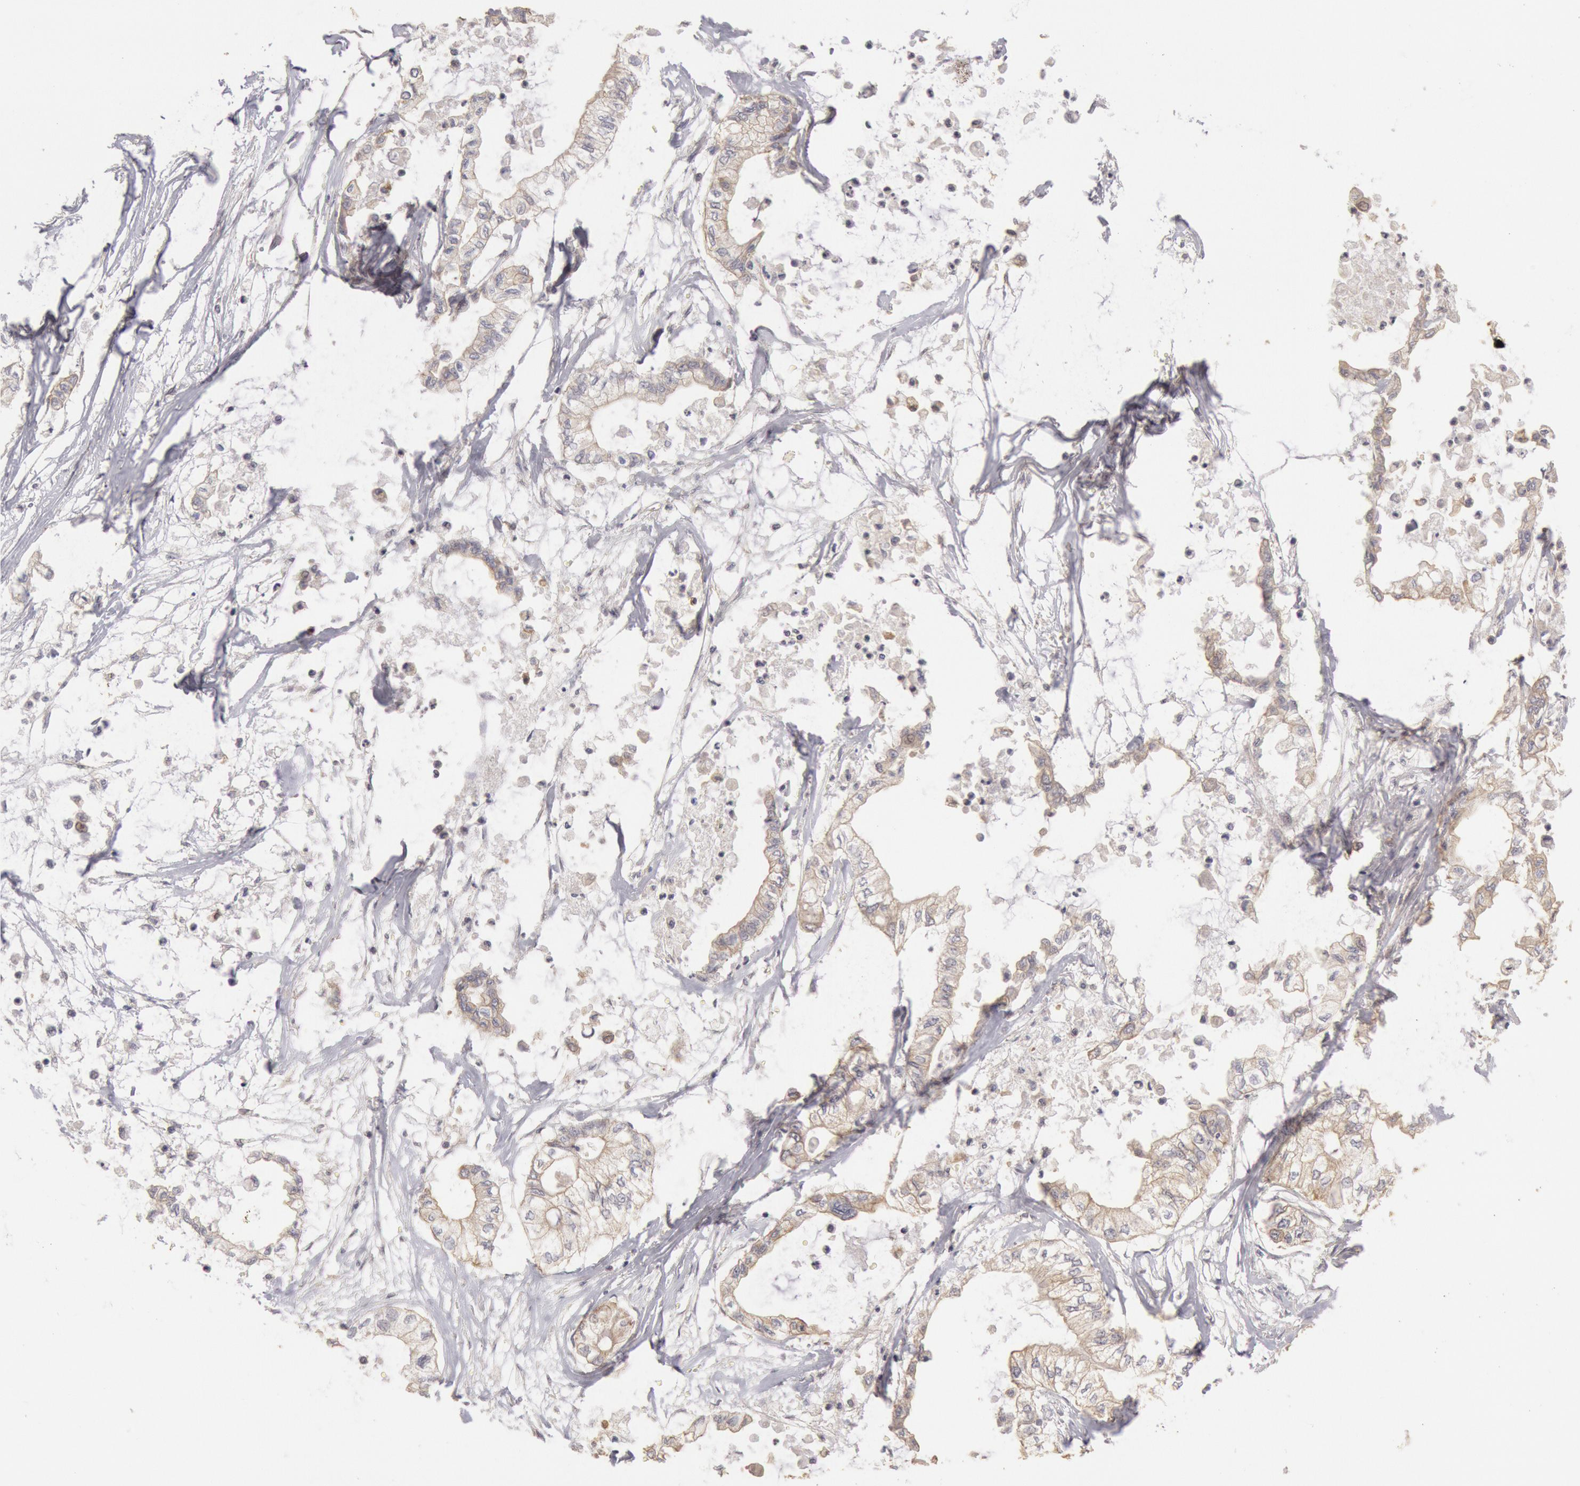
{"staining": {"intensity": "weak", "quantity": ">75%", "location": "cytoplasmic/membranous"}, "tissue": "pancreatic cancer", "cell_type": "Tumor cells", "image_type": "cancer", "snomed": [{"axis": "morphology", "description": "Adenocarcinoma, NOS"}, {"axis": "topography", "description": "Pancreas"}], "caption": "The photomicrograph displays a brown stain indicating the presence of a protein in the cytoplasmic/membranous of tumor cells in pancreatic cancer (adenocarcinoma). The protein is shown in brown color, while the nuclei are stained blue.", "gene": "ZFP36L1", "patient": {"sex": "male", "age": 79}}